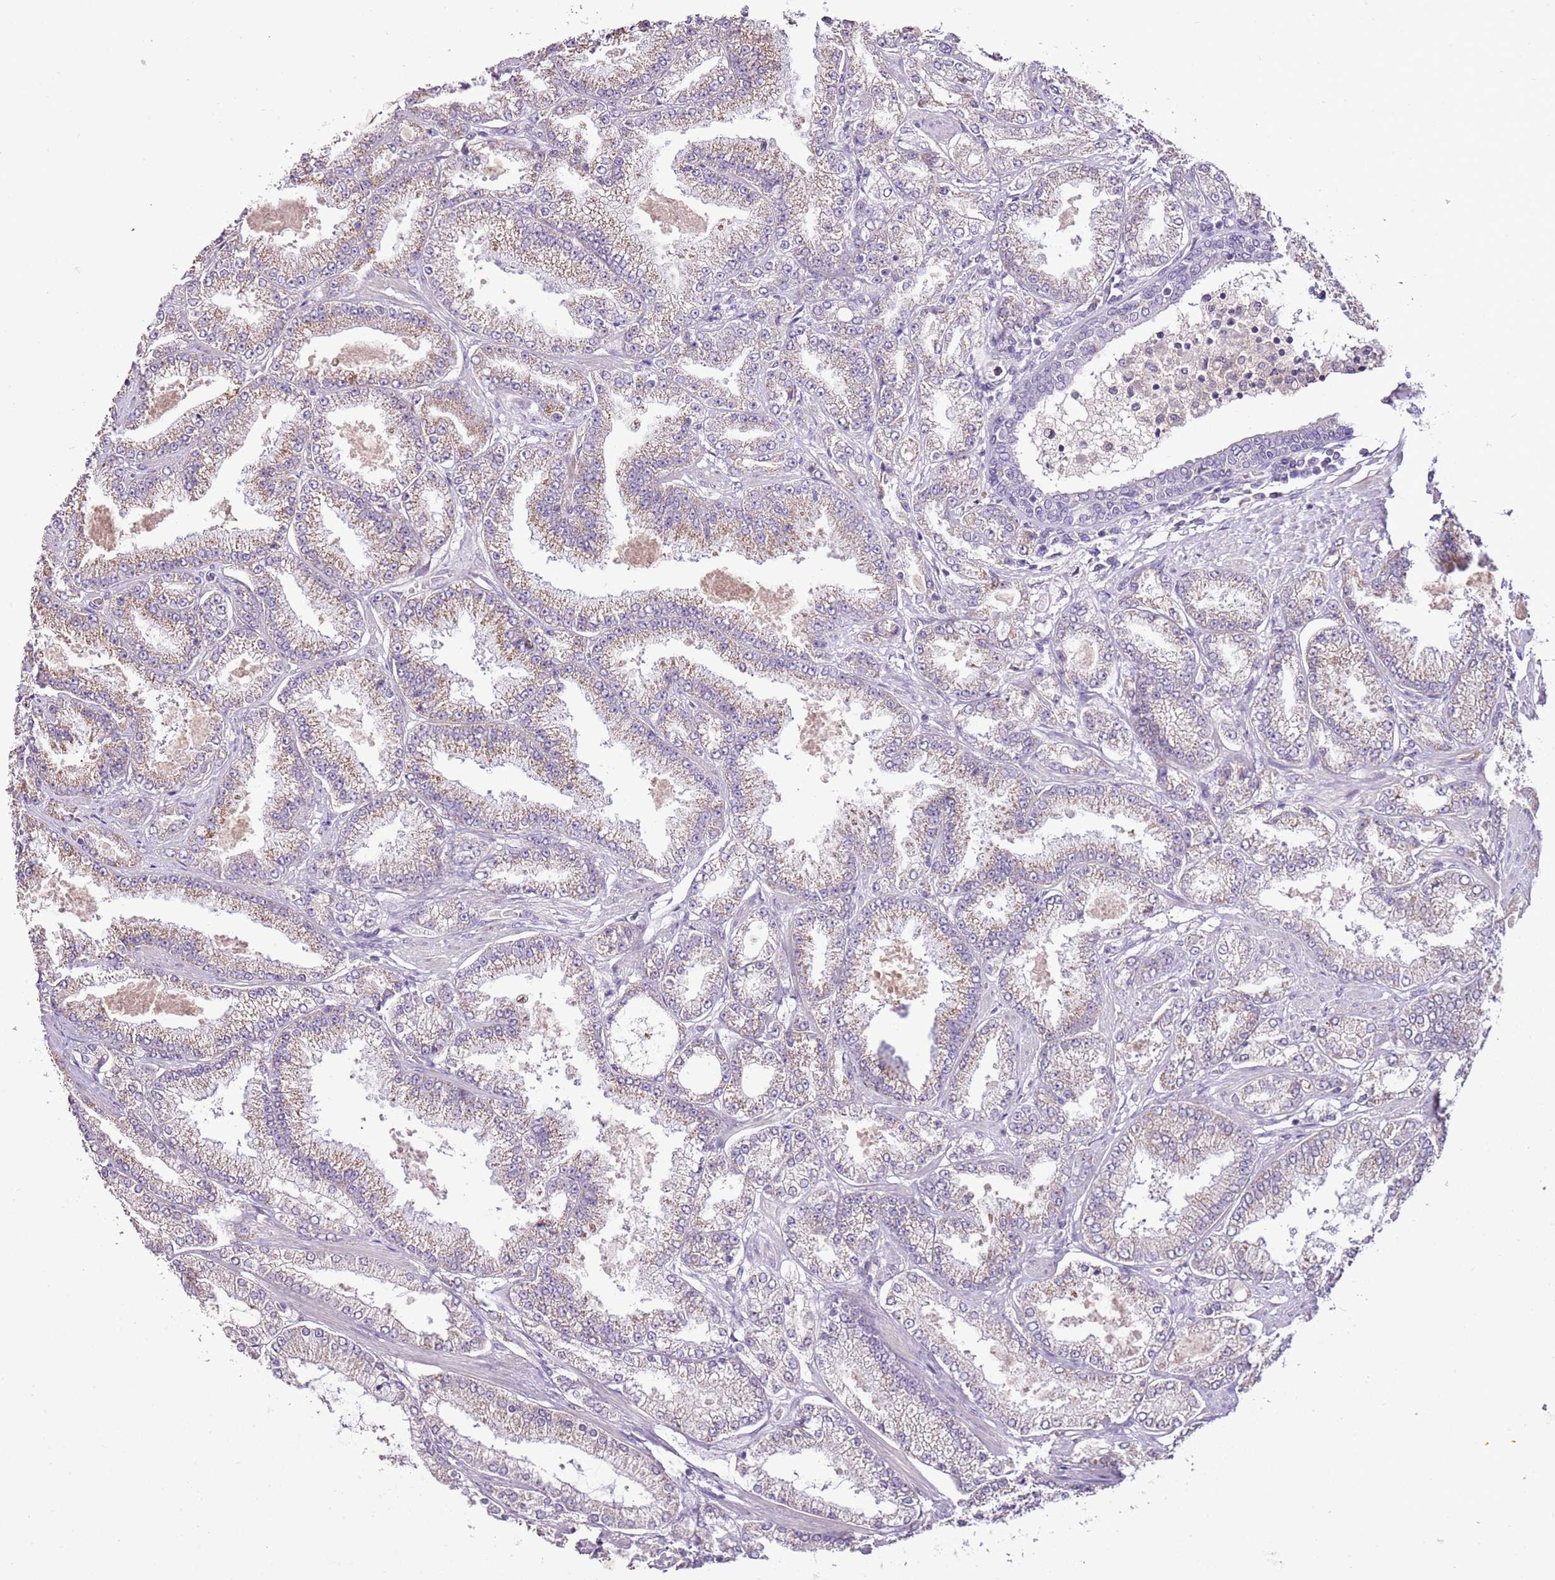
{"staining": {"intensity": "weak", "quantity": "25%-75%", "location": "cytoplasmic/membranous"}, "tissue": "prostate cancer", "cell_type": "Tumor cells", "image_type": "cancer", "snomed": [{"axis": "morphology", "description": "Adenocarcinoma, High grade"}, {"axis": "topography", "description": "Prostate"}], "caption": "Protein staining reveals weak cytoplasmic/membranous expression in about 25%-75% of tumor cells in adenocarcinoma (high-grade) (prostate). (DAB (3,3'-diaminobenzidine) = brown stain, brightfield microscopy at high magnification).", "gene": "CMKLR1", "patient": {"sex": "male", "age": 68}}